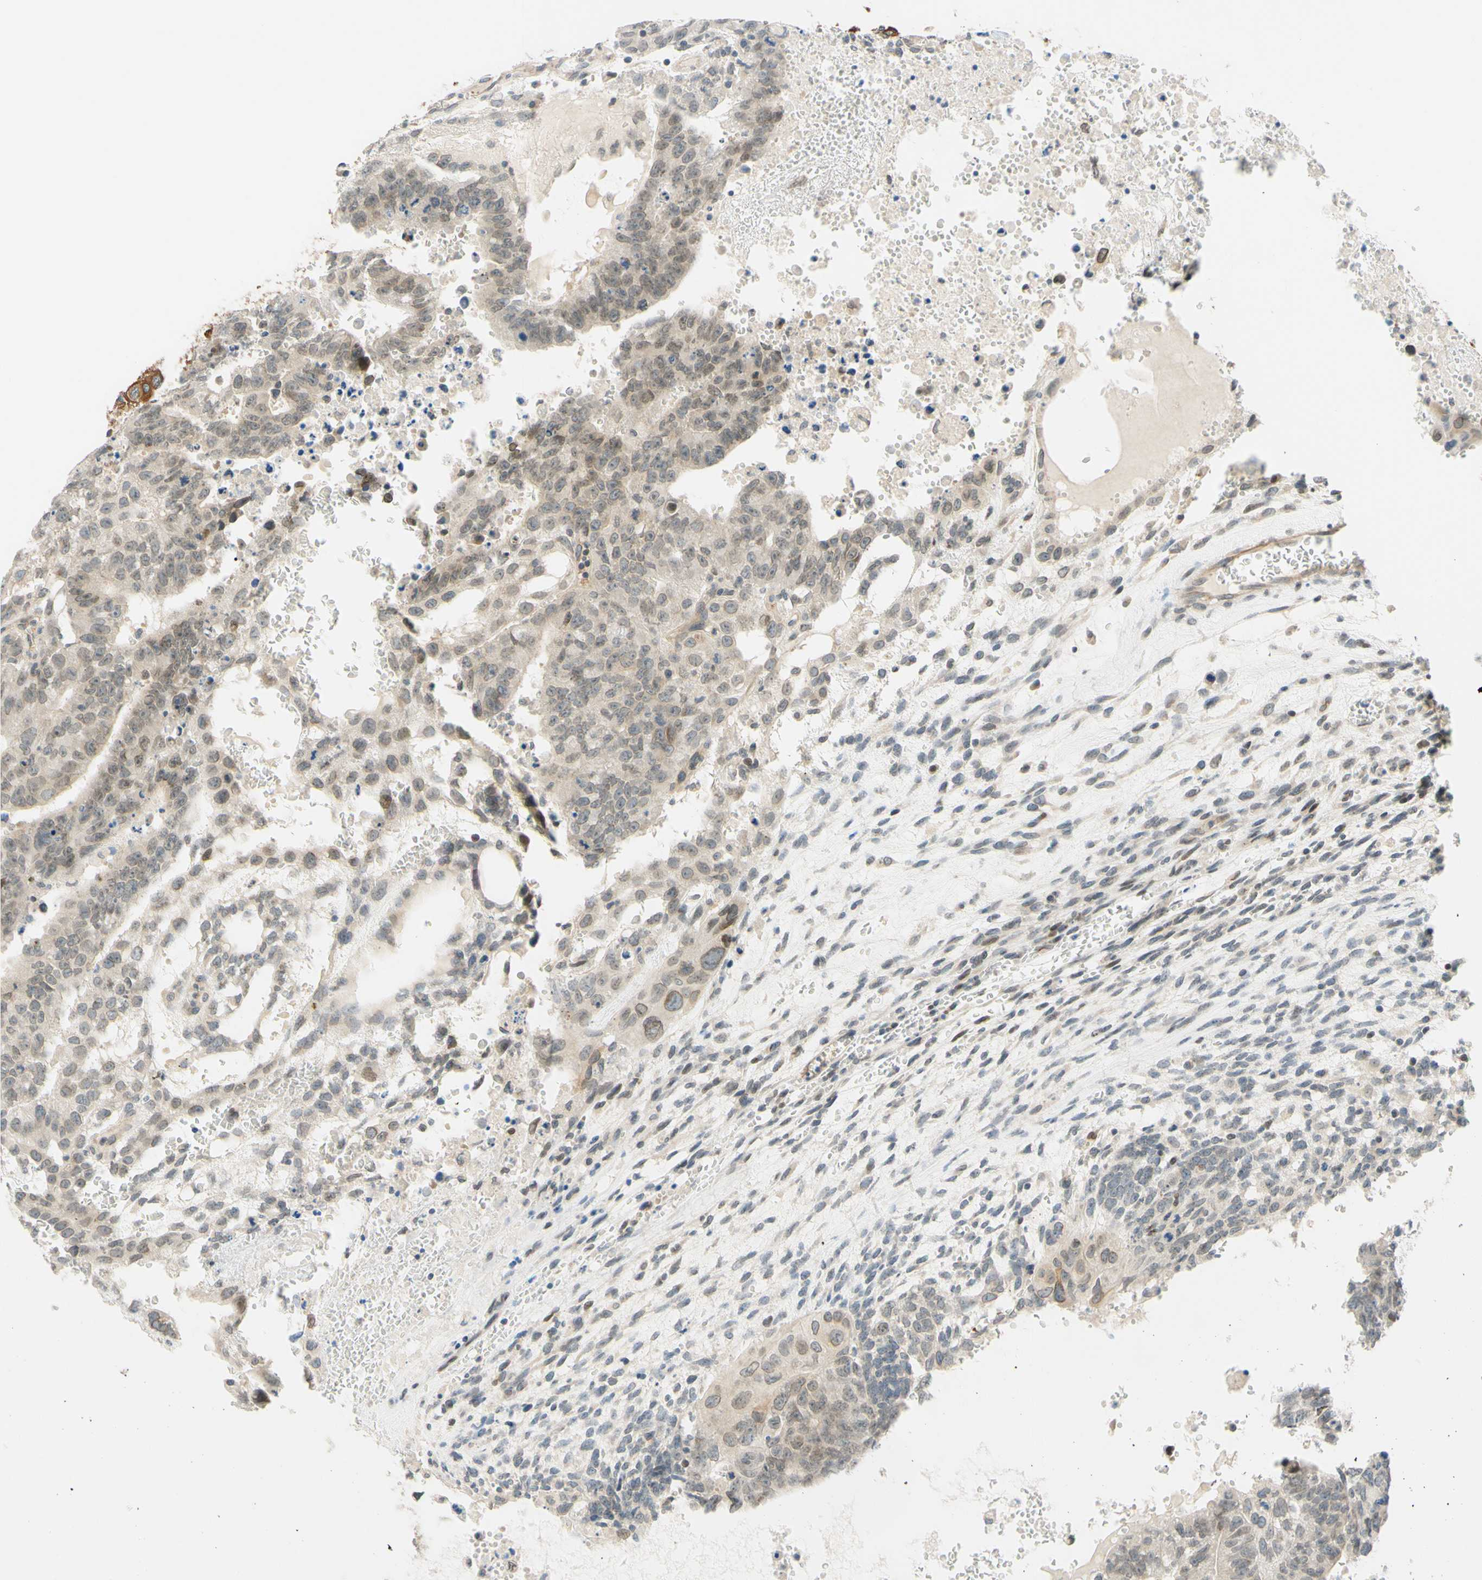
{"staining": {"intensity": "weak", "quantity": "25%-75%", "location": "cytoplasmic/membranous"}, "tissue": "testis cancer", "cell_type": "Tumor cells", "image_type": "cancer", "snomed": [{"axis": "morphology", "description": "Seminoma, NOS"}, {"axis": "morphology", "description": "Carcinoma, Embryonal, NOS"}, {"axis": "topography", "description": "Testis"}], "caption": "A micrograph of human testis cancer (seminoma) stained for a protein demonstrates weak cytoplasmic/membranous brown staining in tumor cells.", "gene": "C2CD2L", "patient": {"sex": "male", "age": 52}}